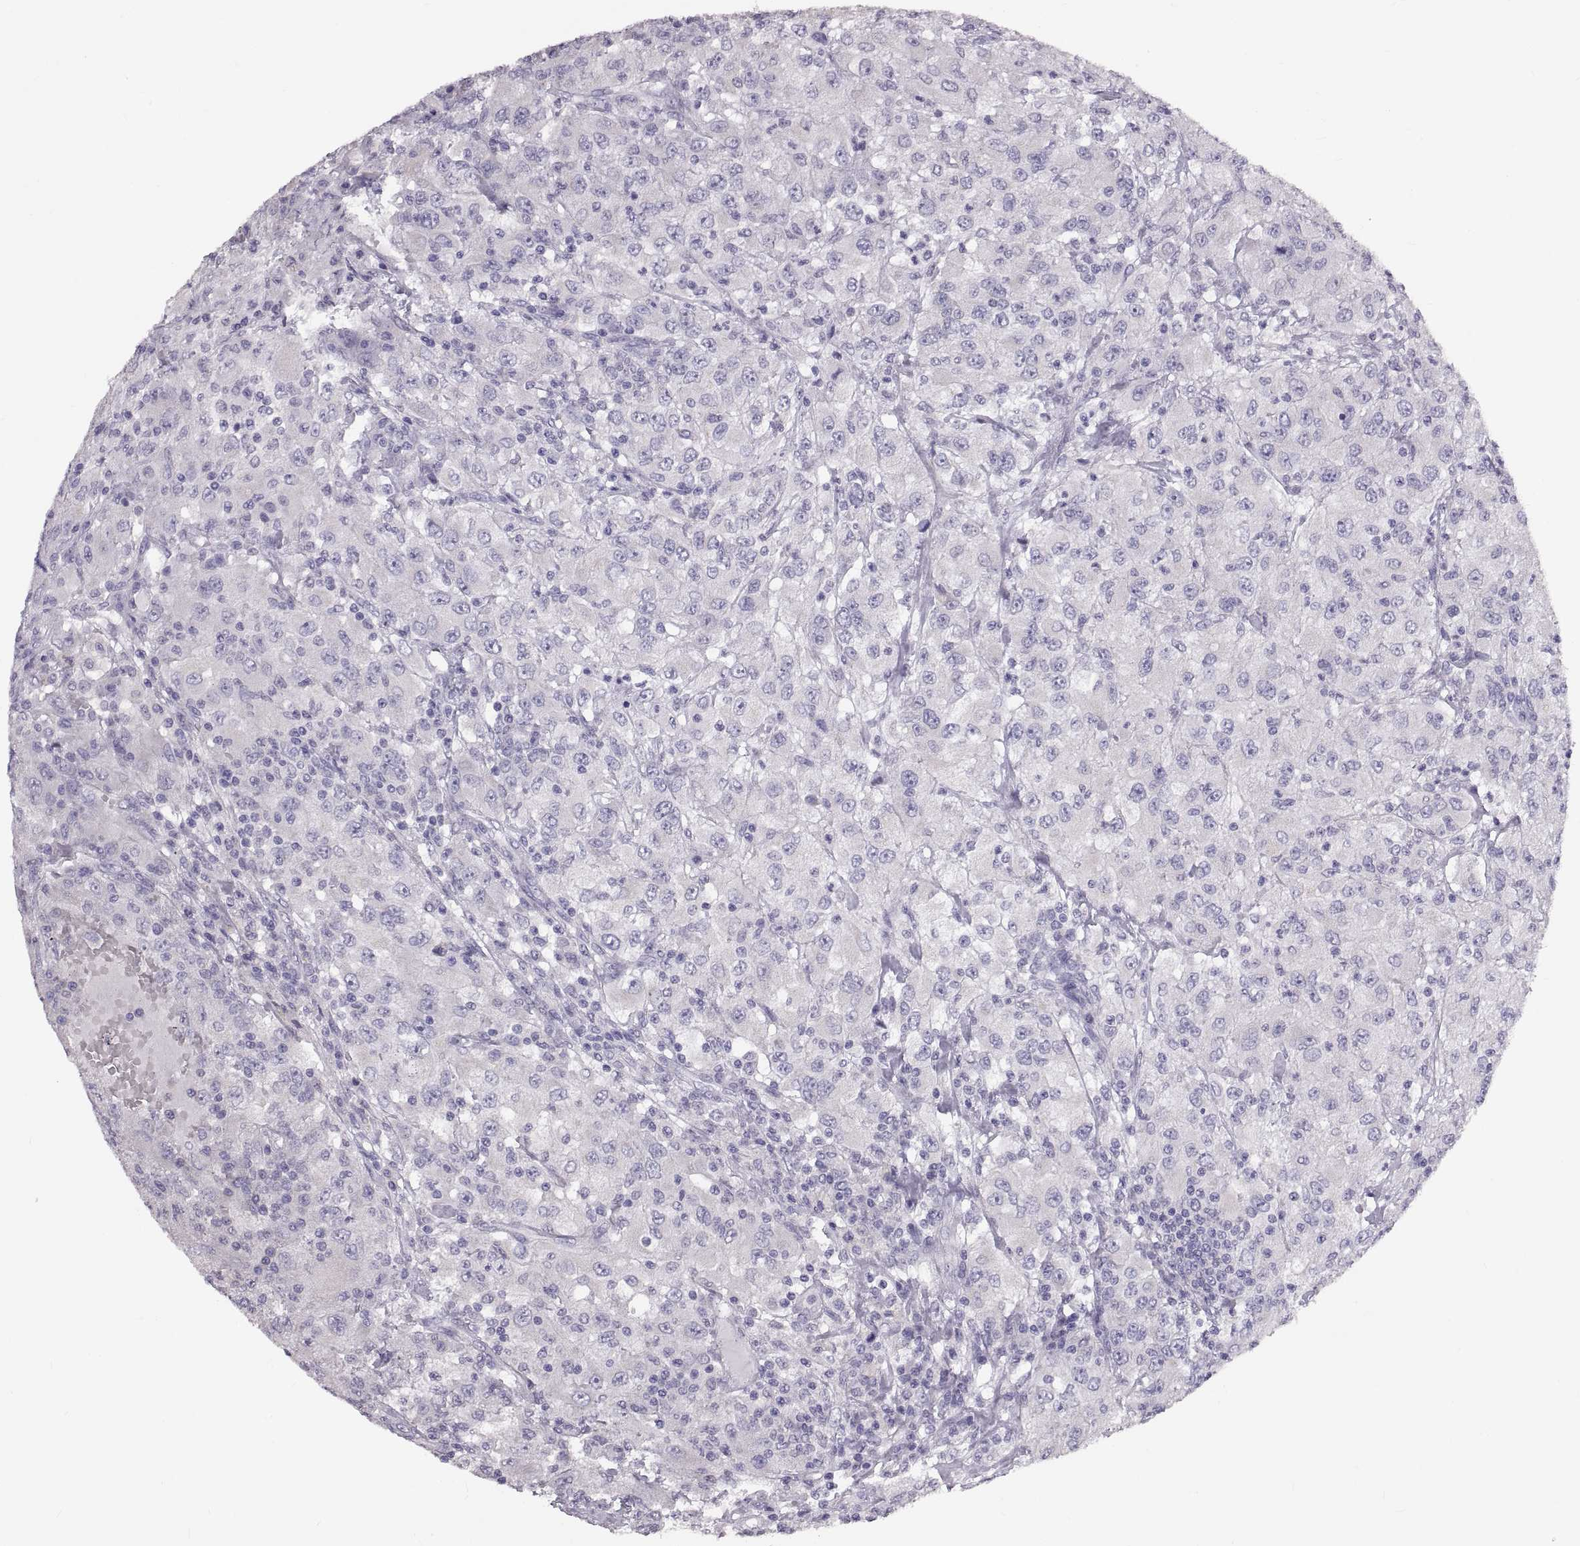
{"staining": {"intensity": "negative", "quantity": "none", "location": "none"}, "tissue": "renal cancer", "cell_type": "Tumor cells", "image_type": "cancer", "snomed": [{"axis": "morphology", "description": "Adenocarcinoma, NOS"}, {"axis": "topography", "description": "Kidney"}], "caption": "Protein analysis of adenocarcinoma (renal) exhibits no significant staining in tumor cells.", "gene": "WBP2NL", "patient": {"sex": "female", "age": 67}}